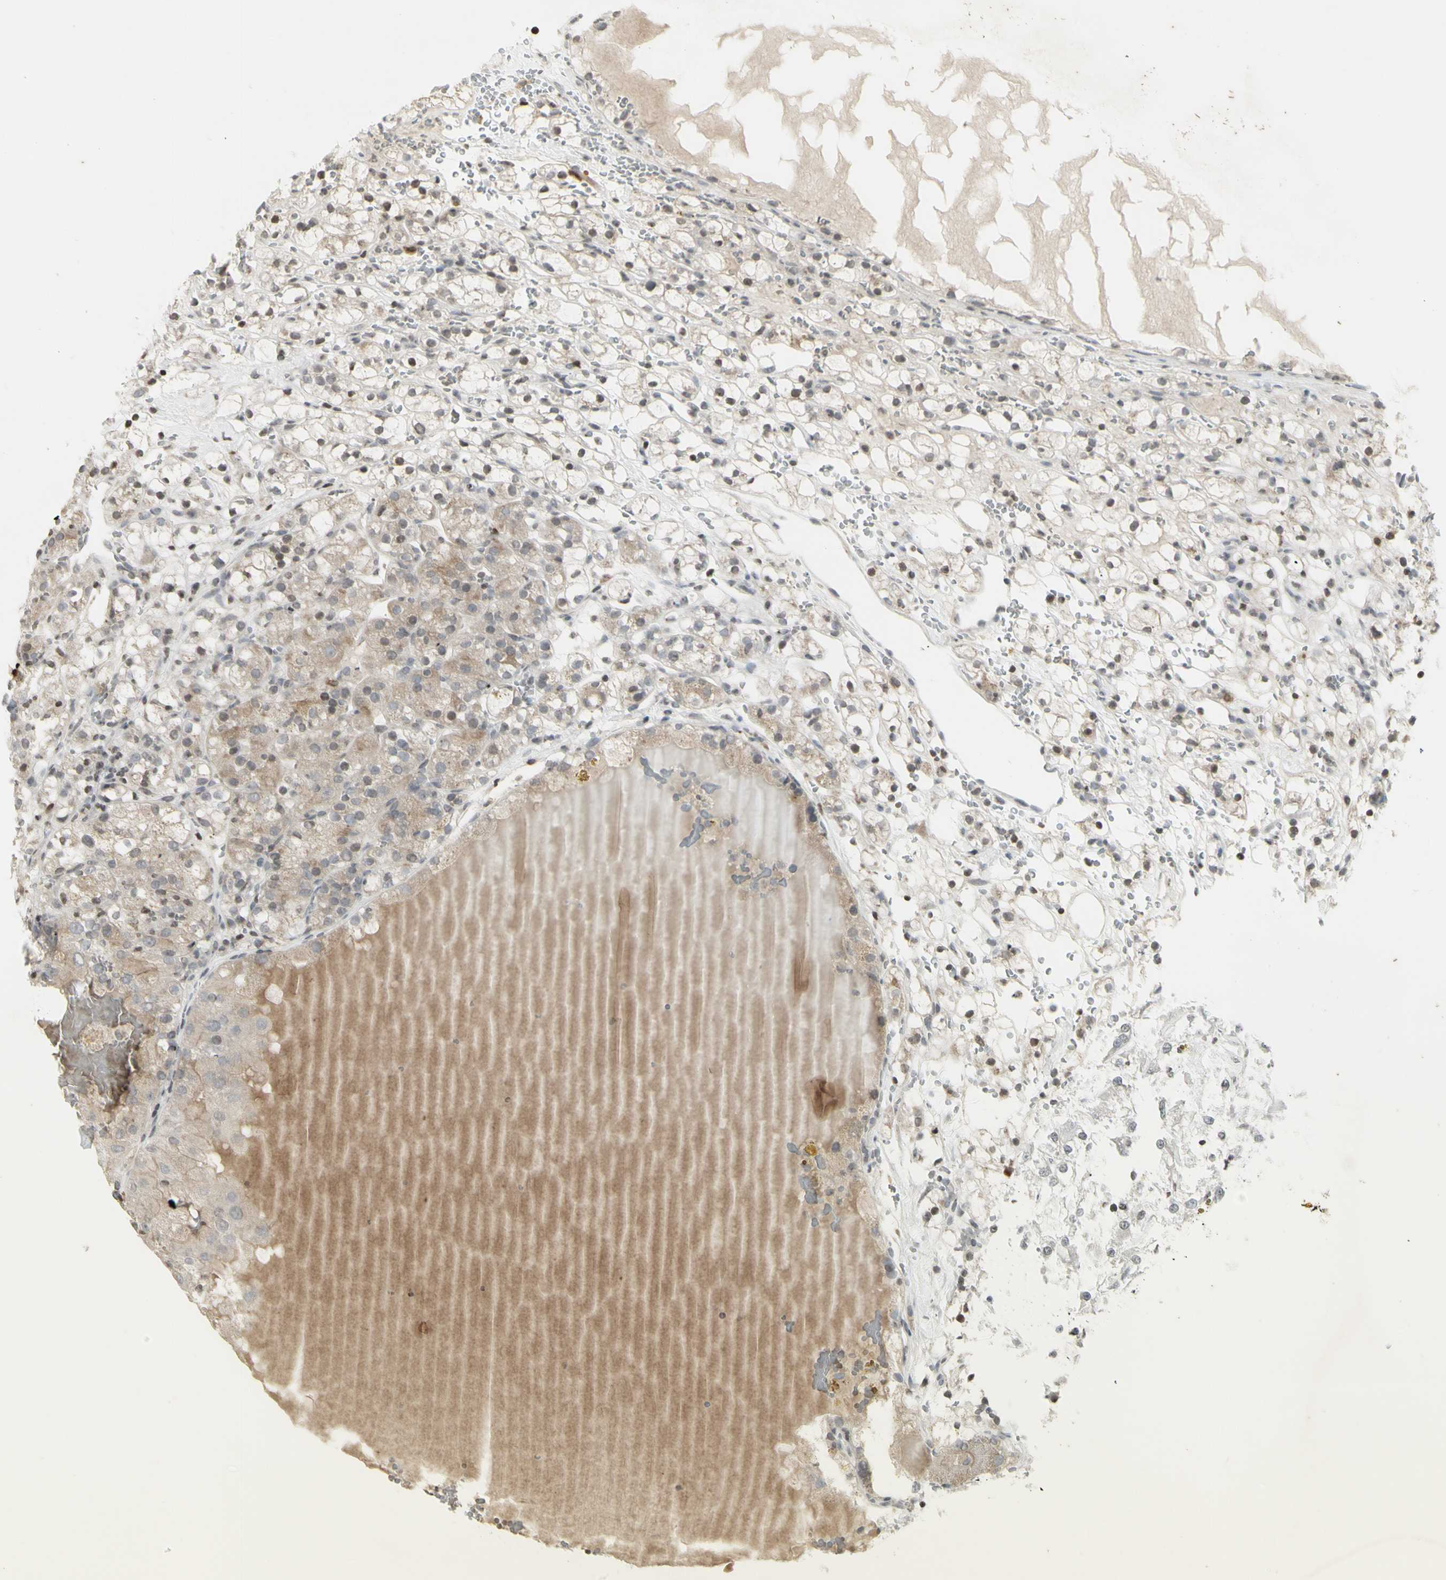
{"staining": {"intensity": "weak", "quantity": "<25%", "location": "cytoplasmic/membranous"}, "tissue": "renal cancer", "cell_type": "Tumor cells", "image_type": "cancer", "snomed": [{"axis": "morphology", "description": "Adenocarcinoma, NOS"}, {"axis": "topography", "description": "Kidney"}], "caption": "Immunohistochemistry (IHC) image of human adenocarcinoma (renal) stained for a protein (brown), which demonstrates no expression in tumor cells.", "gene": "MUC5AC", "patient": {"sex": "male", "age": 61}}